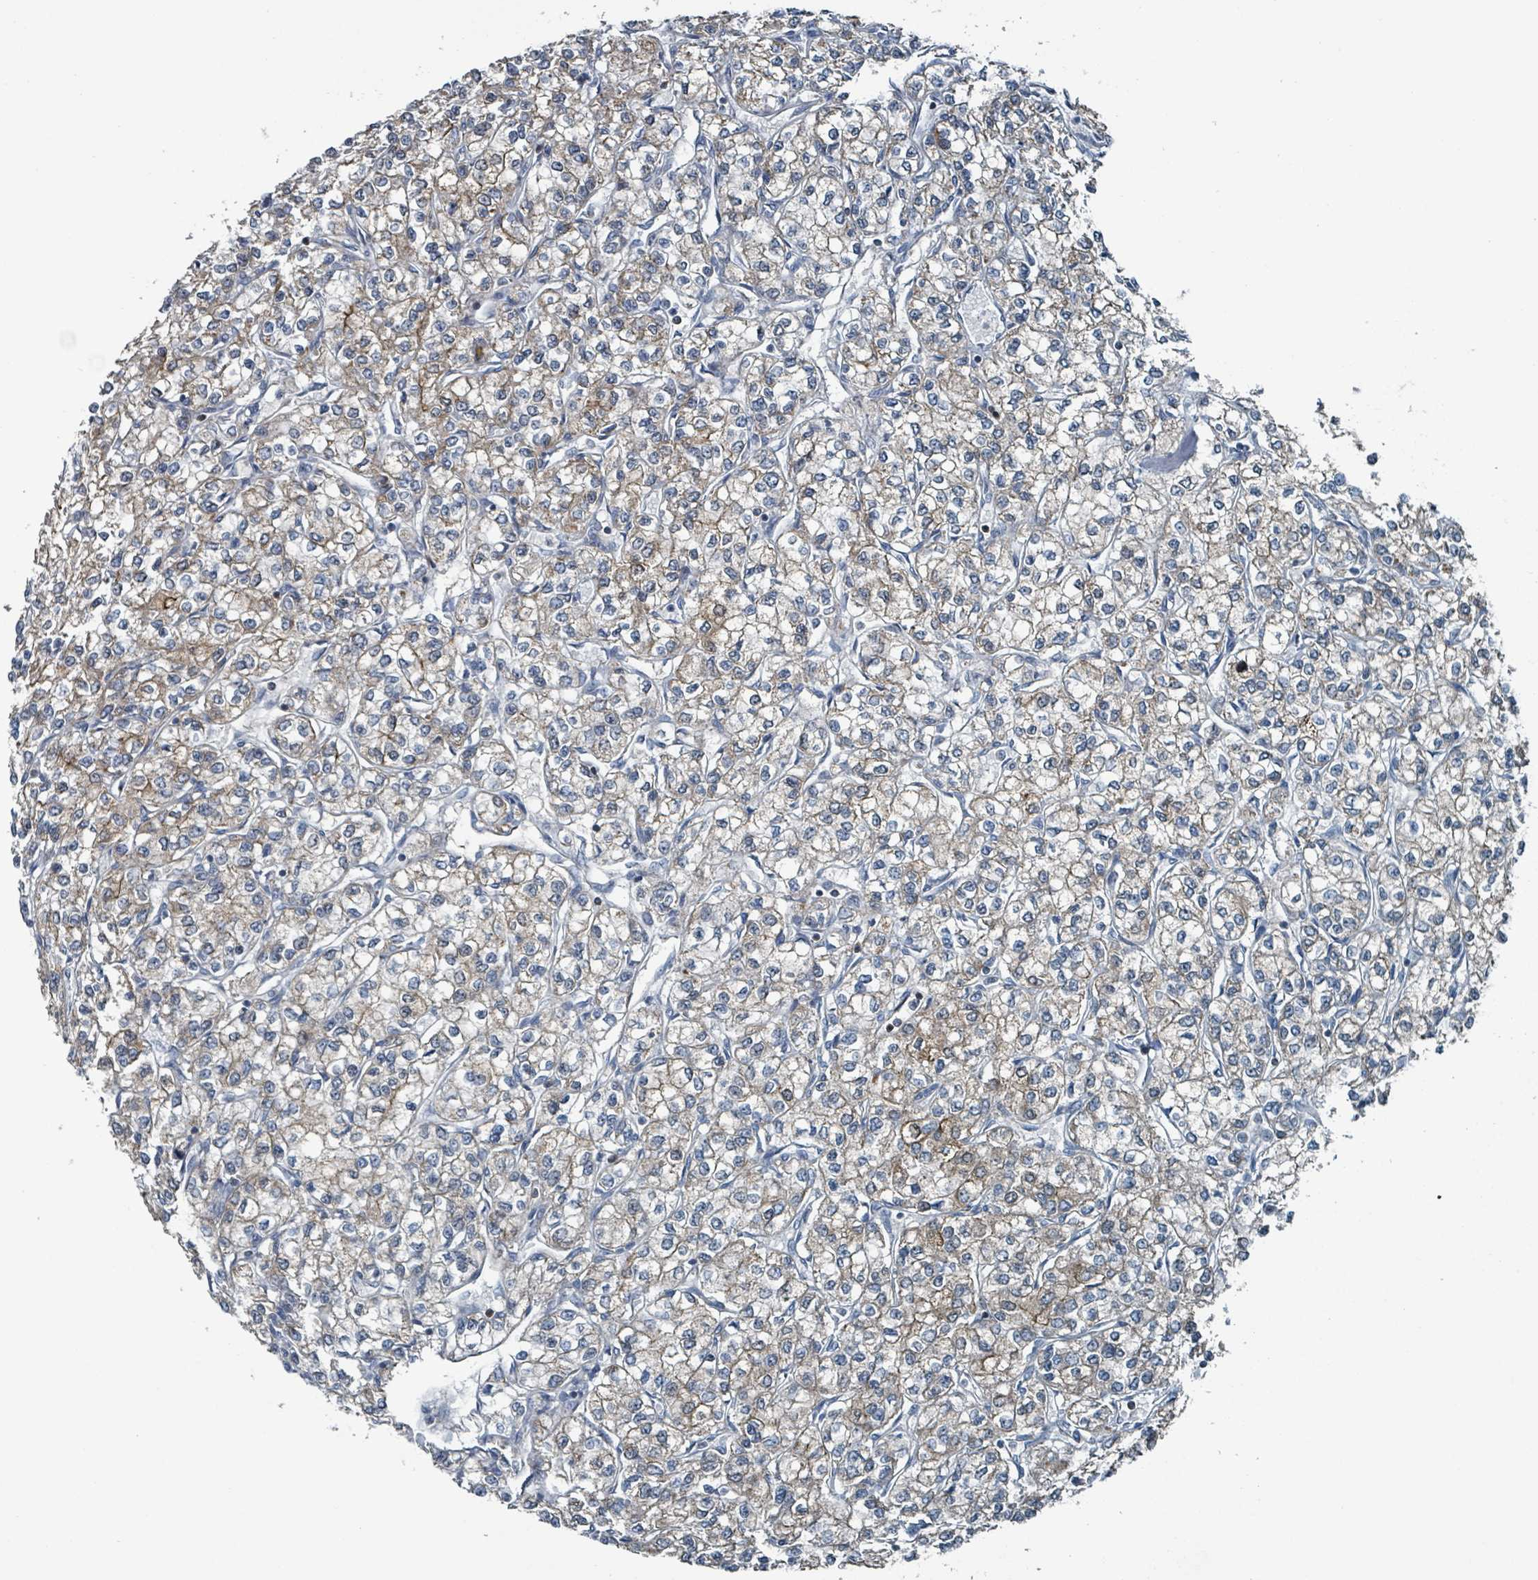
{"staining": {"intensity": "weak", "quantity": ">75%", "location": "cytoplasmic/membranous"}, "tissue": "renal cancer", "cell_type": "Tumor cells", "image_type": "cancer", "snomed": [{"axis": "morphology", "description": "Adenocarcinoma, NOS"}, {"axis": "topography", "description": "Kidney"}], "caption": "Immunohistochemical staining of human renal cancer demonstrates low levels of weak cytoplasmic/membranous protein positivity in approximately >75% of tumor cells. The protein of interest is stained brown, and the nuclei are stained in blue (DAB IHC with brightfield microscopy, high magnification).", "gene": "ABHD18", "patient": {"sex": "male", "age": 80}}